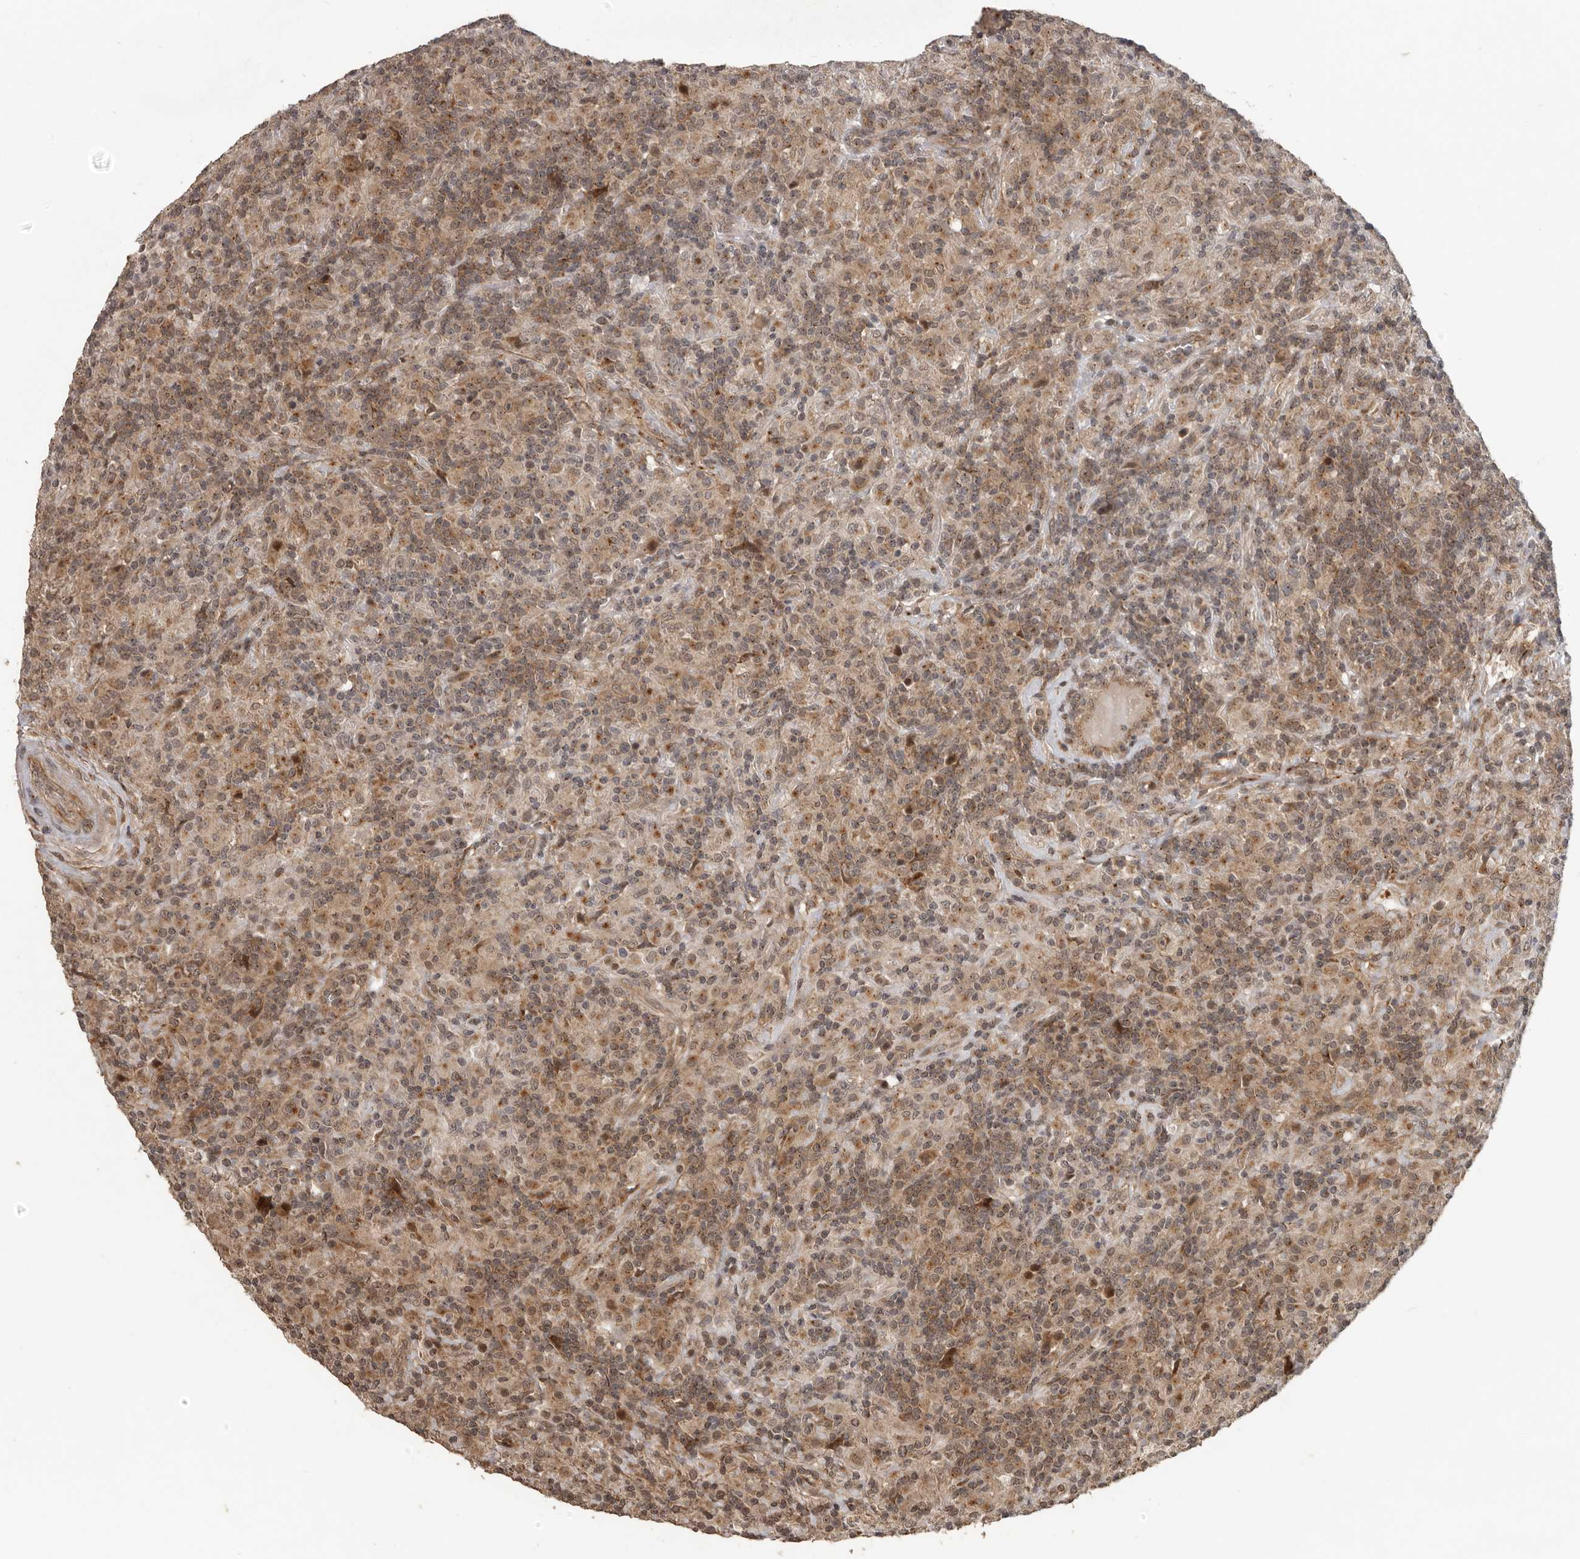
{"staining": {"intensity": "weak", "quantity": "25%-75%", "location": "cytoplasmic/membranous,nuclear"}, "tissue": "lymphoma", "cell_type": "Tumor cells", "image_type": "cancer", "snomed": [{"axis": "morphology", "description": "Hodgkin's disease, NOS"}, {"axis": "topography", "description": "Lymph node"}], "caption": "Protein expression analysis of human Hodgkin's disease reveals weak cytoplasmic/membranous and nuclear positivity in approximately 25%-75% of tumor cells. Using DAB (brown) and hematoxylin (blue) stains, captured at high magnification using brightfield microscopy.", "gene": "CEP350", "patient": {"sex": "male", "age": 70}}